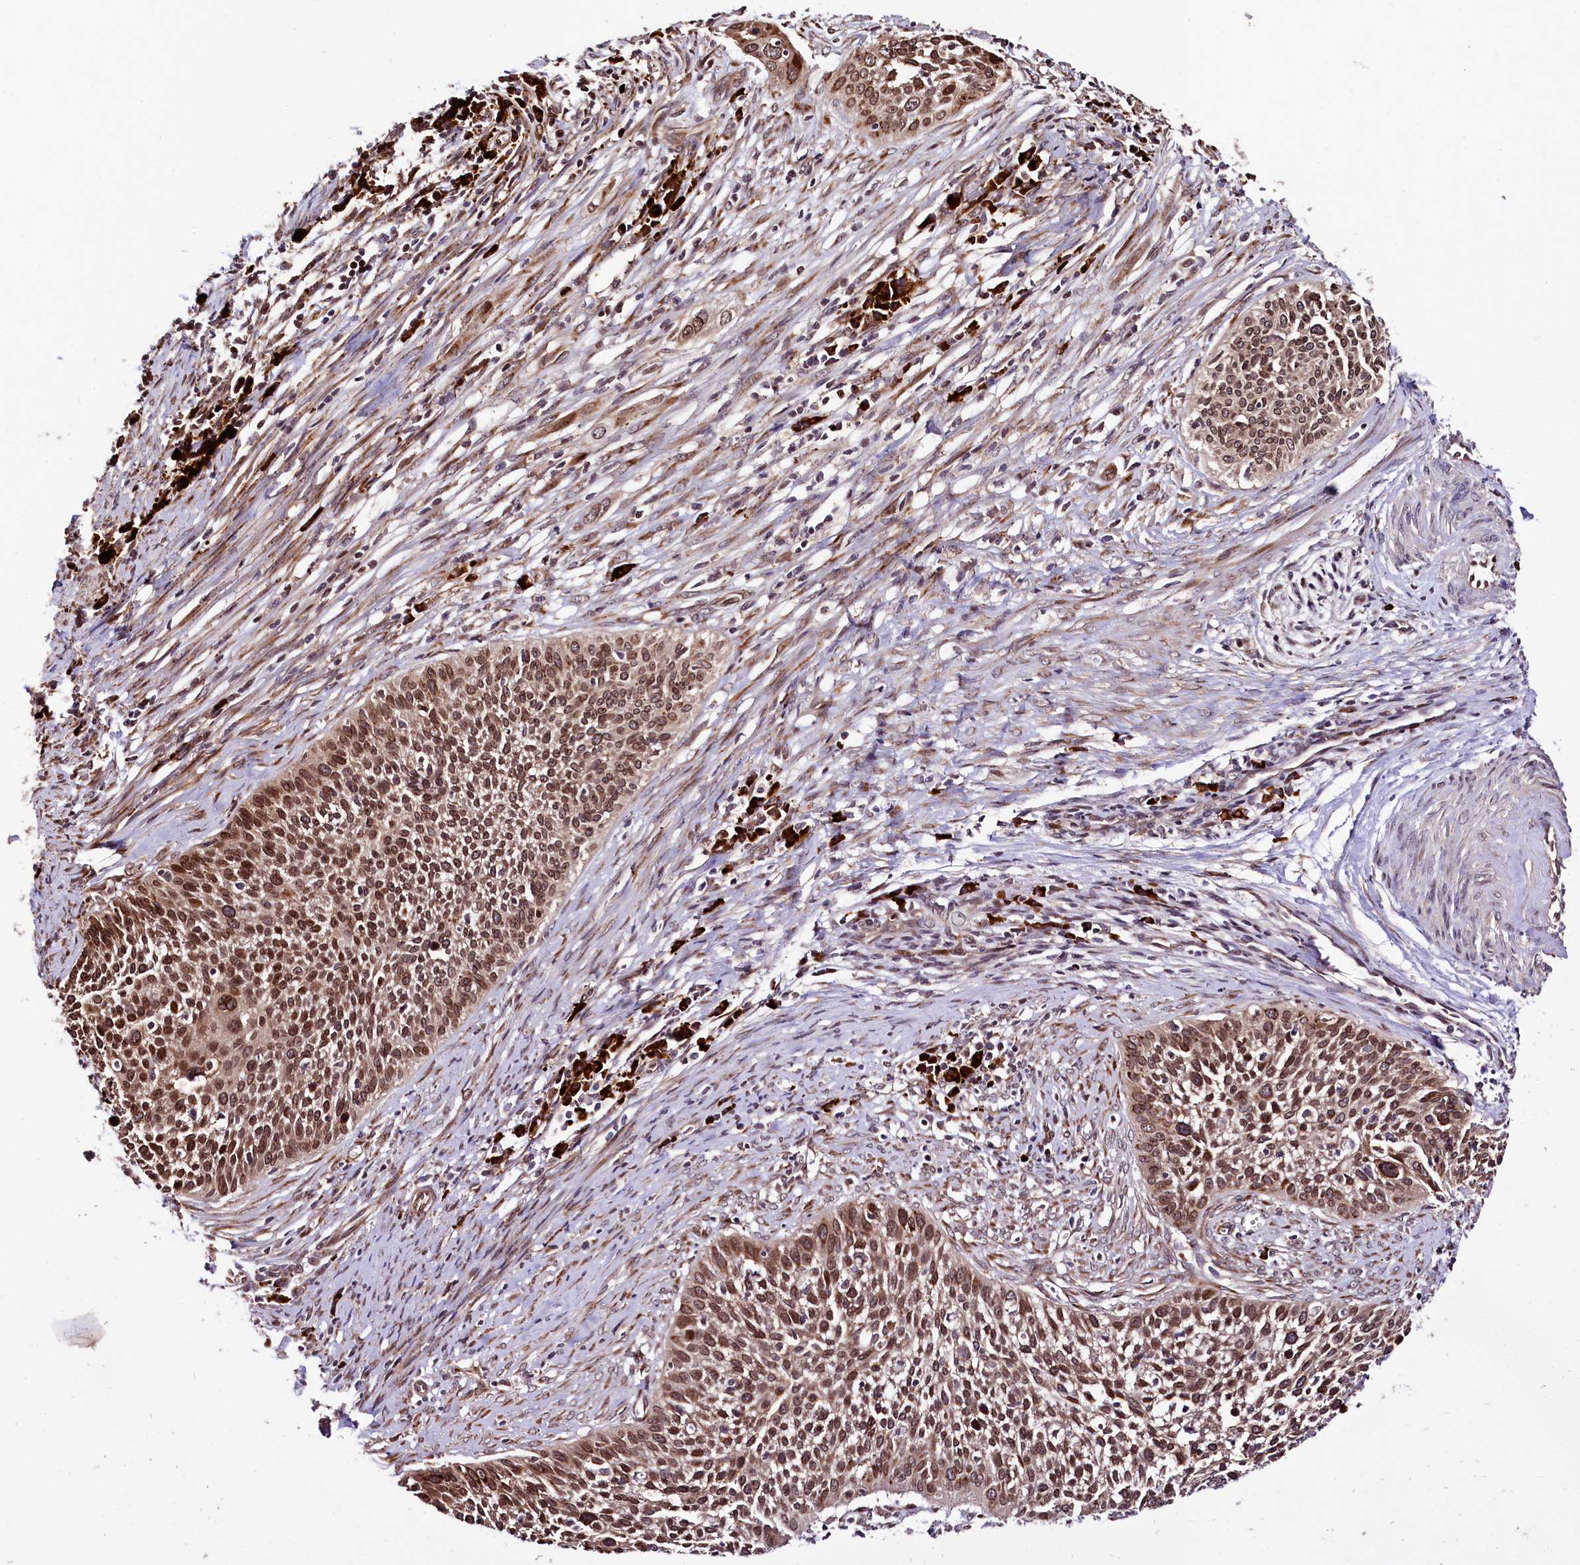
{"staining": {"intensity": "strong", "quantity": ">75%", "location": "cytoplasmic/membranous,nuclear"}, "tissue": "cervical cancer", "cell_type": "Tumor cells", "image_type": "cancer", "snomed": [{"axis": "morphology", "description": "Squamous cell carcinoma, NOS"}, {"axis": "topography", "description": "Cervix"}], "caption": "Approximately >75% of tumor cells in cervical cancer (squamous cell carcinoma) demonstrate strong cytoplasmic/membranous and nuclear protein positivity as visualized by brown immunohistochemical staining.", "gene": "C5orf15", "patient": {"sex": "female", "age": 34}}